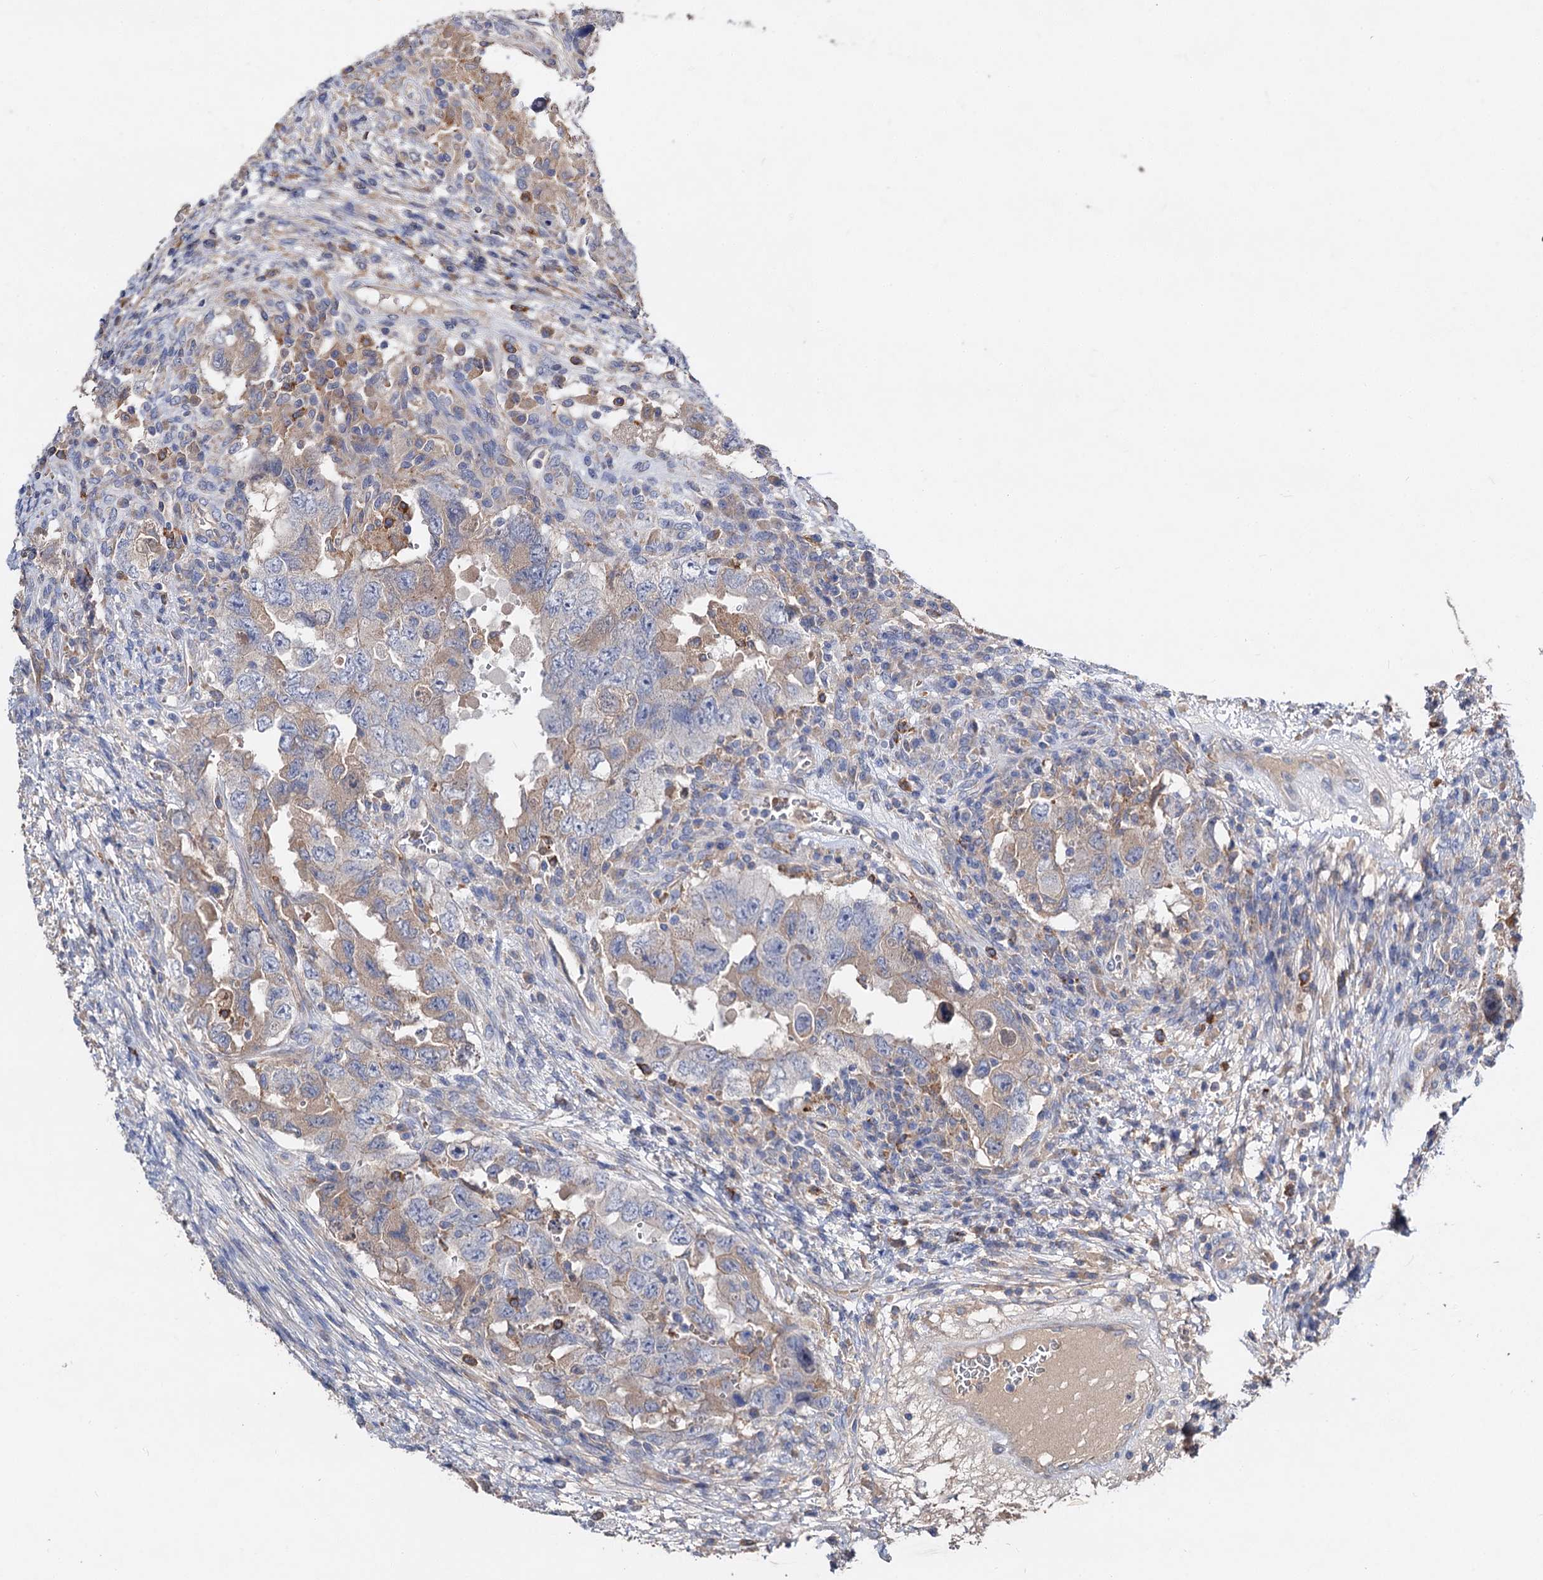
{"staining": {"intensity": "weak", "quantity": "<25%", "location": "cytoplasmic/membranous"}, "tissue": "testis cancer", "cell_type": "Tumor cells", "image_type": "cancer", "snomed": [{"axis": "morphology", "description": "Carcinoma, Embryonal, NOS"}, {"axis": "topography", "description": "Testis"}], "caption": "A high-resolution histopathology image shows immunohistochemistry staining of testis cancer (embryonal carcinoma), which exhibits no significant staining in tumor cells.", "gene": "HVCN1", "patient": {"sex": "male", "age": 26}}